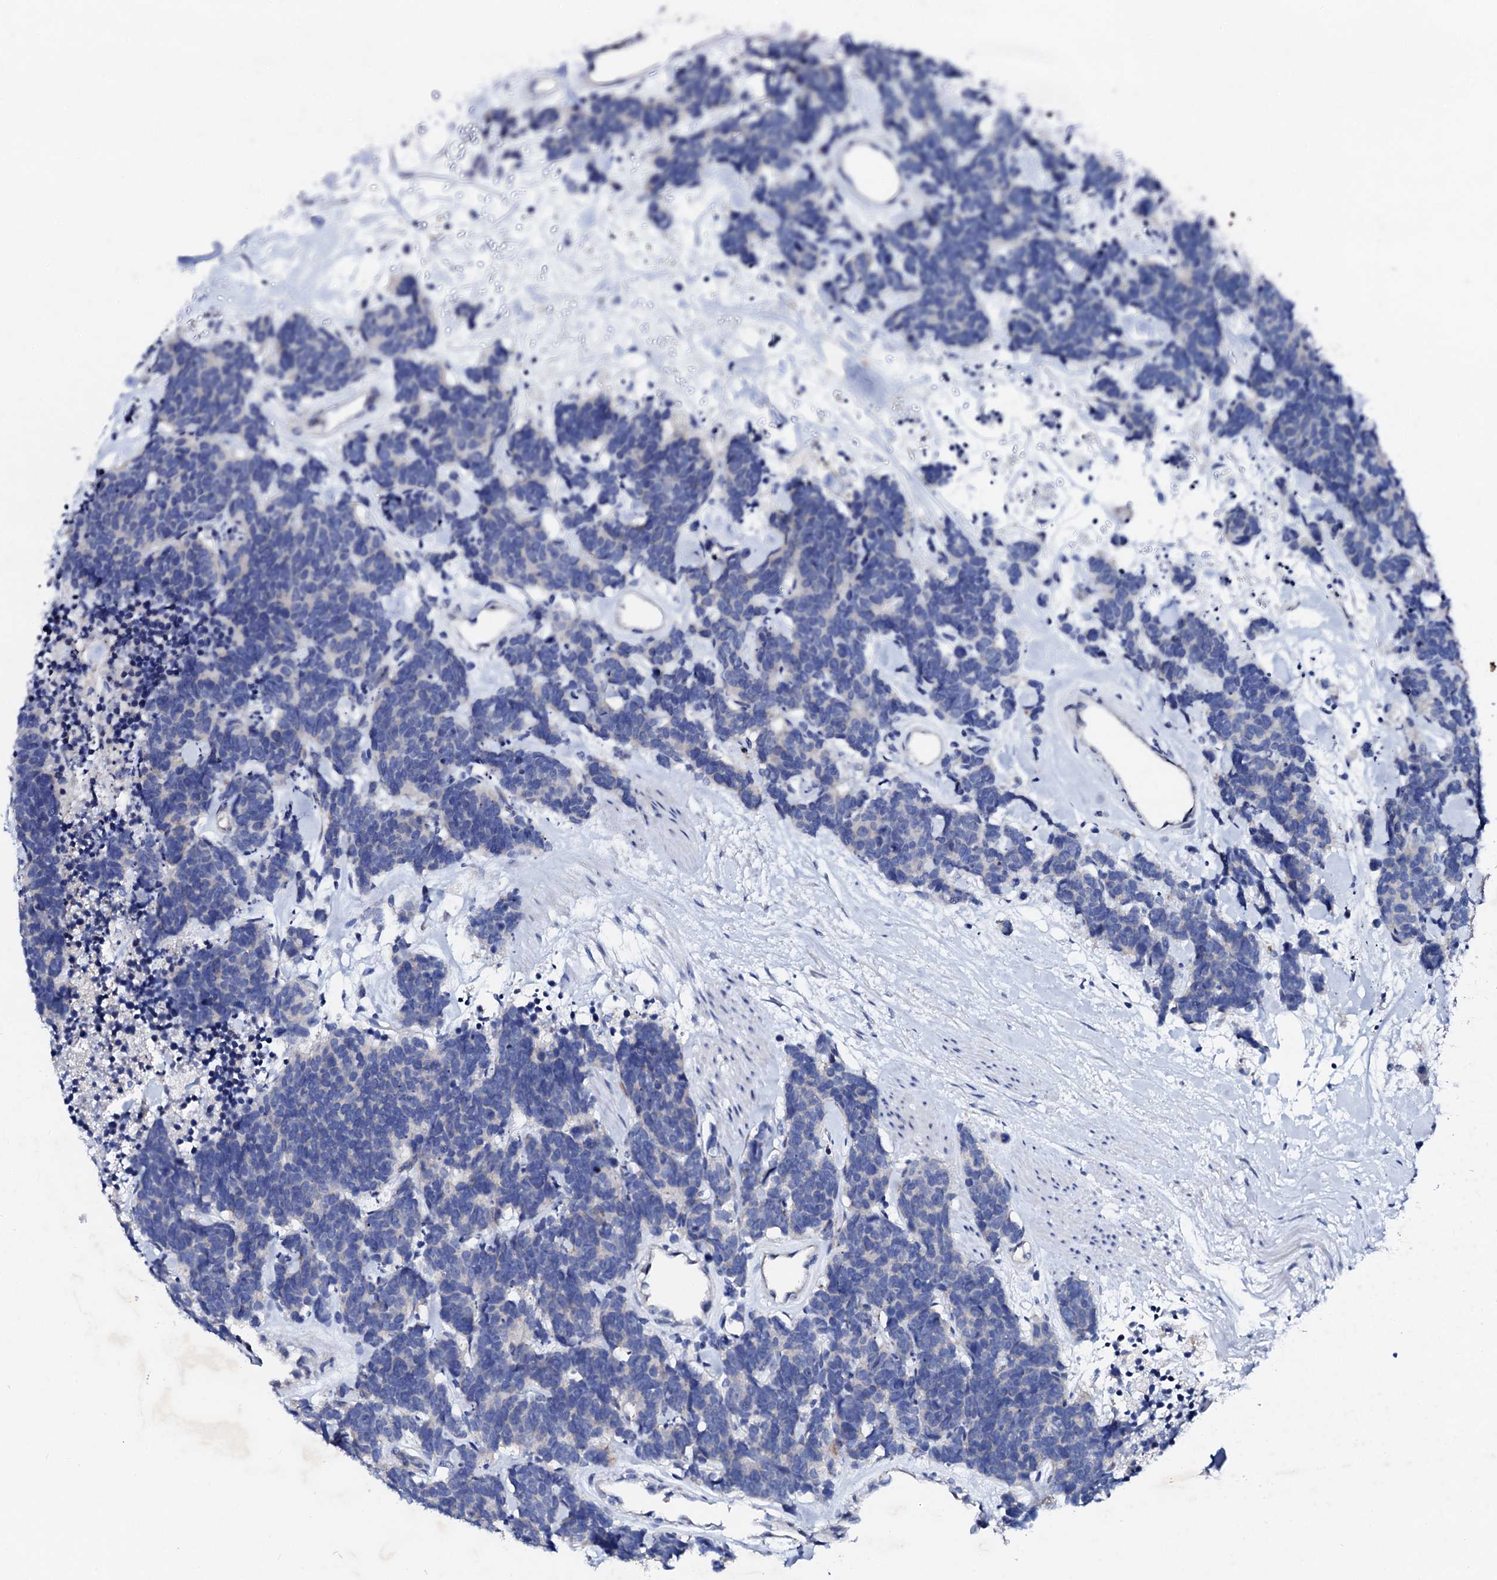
{"staining": {"intensity": "negative", "quantity": "none", "location": "none"}, "tissue": "carcinoid", "cell_type": "Tumor cells", "image_type": "cancer", "snomed": [{"axis": "morphology", "description": "Carcinoma, NOS"}, {"axis": "morphology", "description": "Carcinoid, malignant, NOS"}, {"axis": "topography", "description": "Urinary bladder"}], "caption": "This is a image of immunohistochemistry (IHC) staining of carcinoid, which shows no expression in tumor cells. The staining was performed using DAB (3,3'-diaminobenzidine) to visualize the protein expression in brown, while the nuclei were stained in blue with hematoxylin (Magnification: 20x).", "gene": "TRDN", "patient": {"sex": "male", "age": 57}}